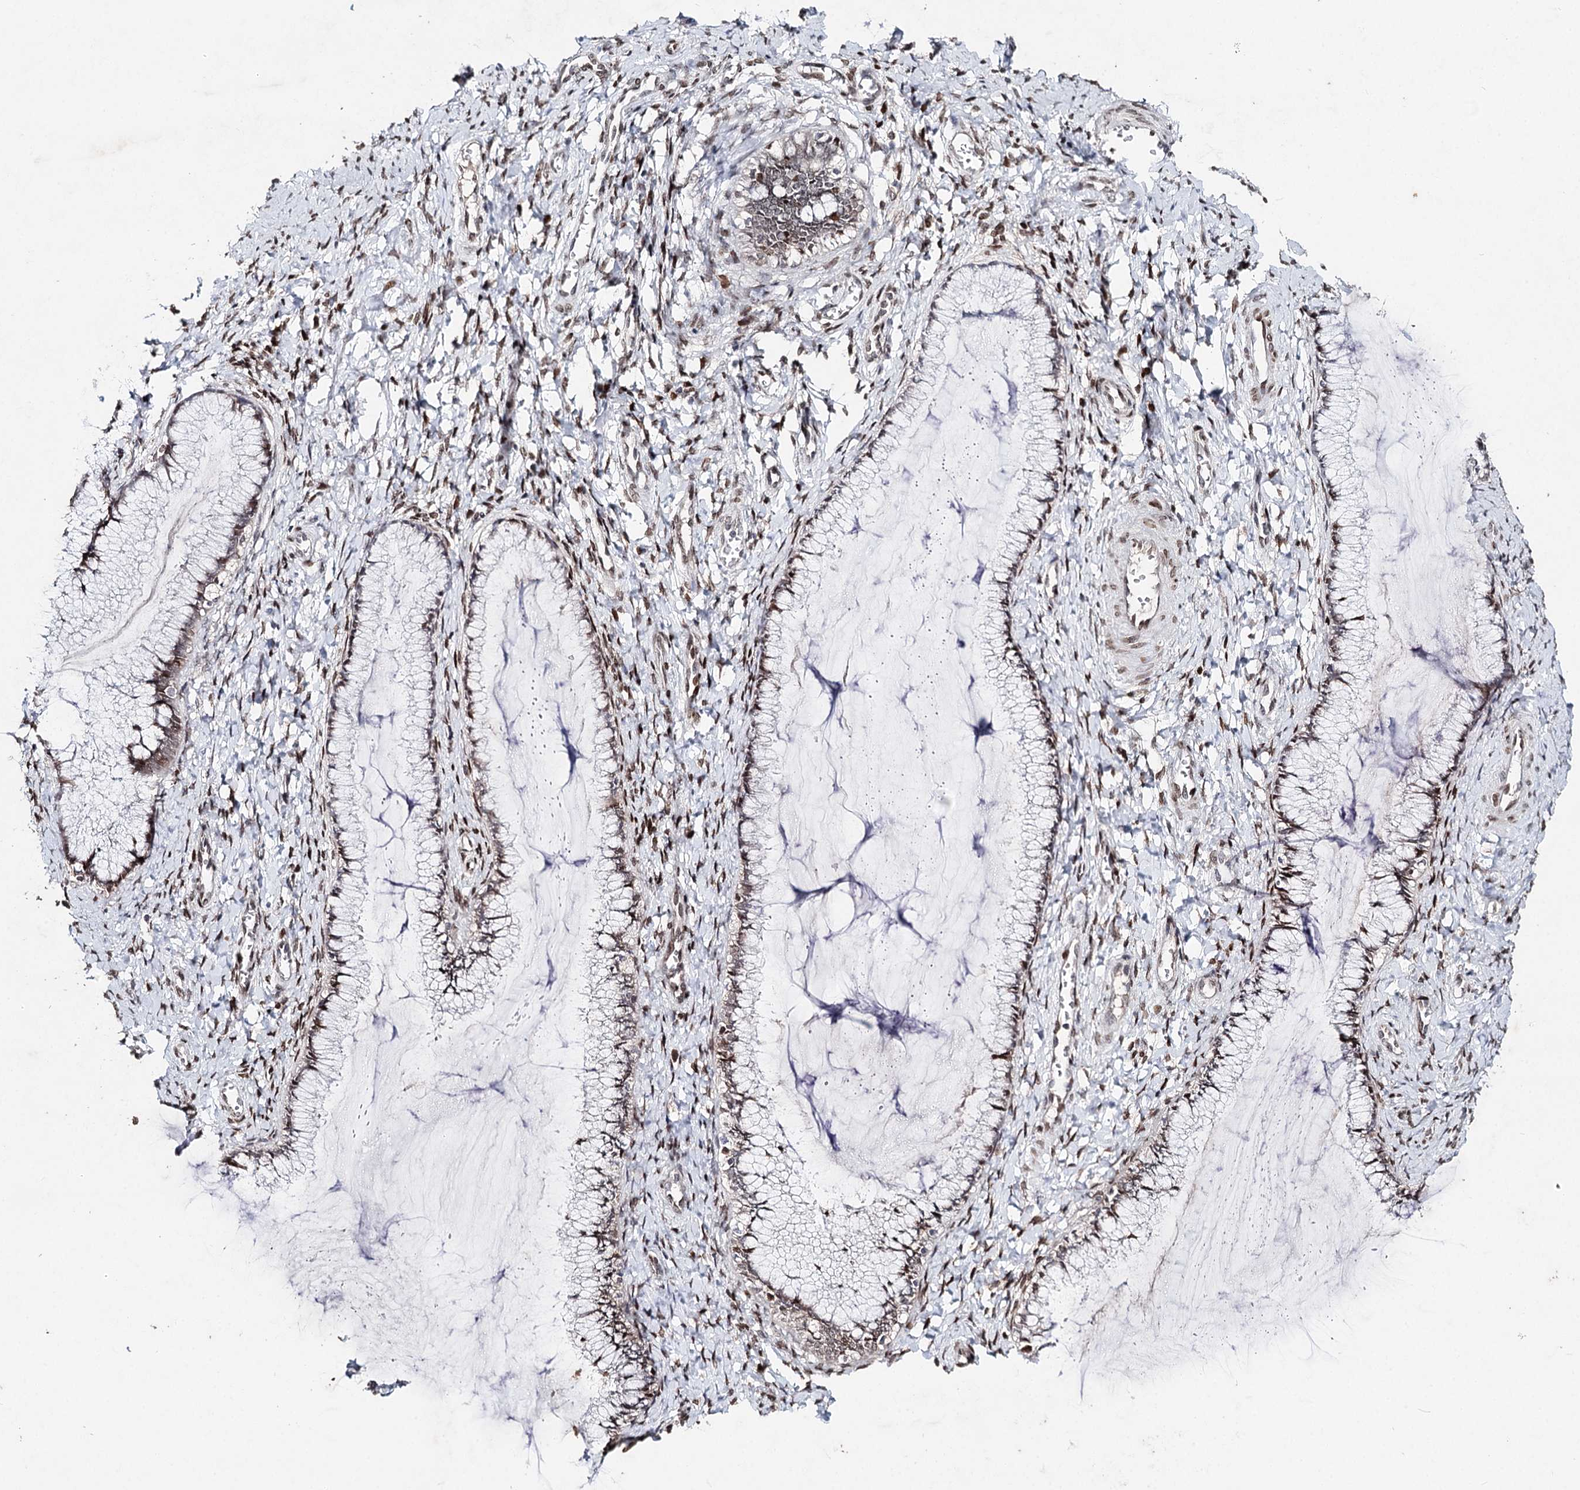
{"staining": {"intensity": "moderate", "quantity": ">75%", "location": "nuclear"}, "tissue": "cervix", "cell_type": "Glandular cells", "image_type": "normal", "snomed": [{"axis": "morphology", "description": "Normal tissue, NOS"}, {"axis": "morphology", "description": "Adenocarcinoma, NOS"}, {"axis": "topography", "description": "Cervix"}], "caption": "Immunohistochemistry (DAB) staining of unremarkable cervix reveals moderate nuclear protein staining in about >75% of glandular cells. The staining was performed using DAB to visualize the protein expression in brown, while the nuclei were stained in blue with hematoxylin (Magnification: 20x).", "gene": "FRMD4A", "patient": {"sex": "female", "age": 29}}